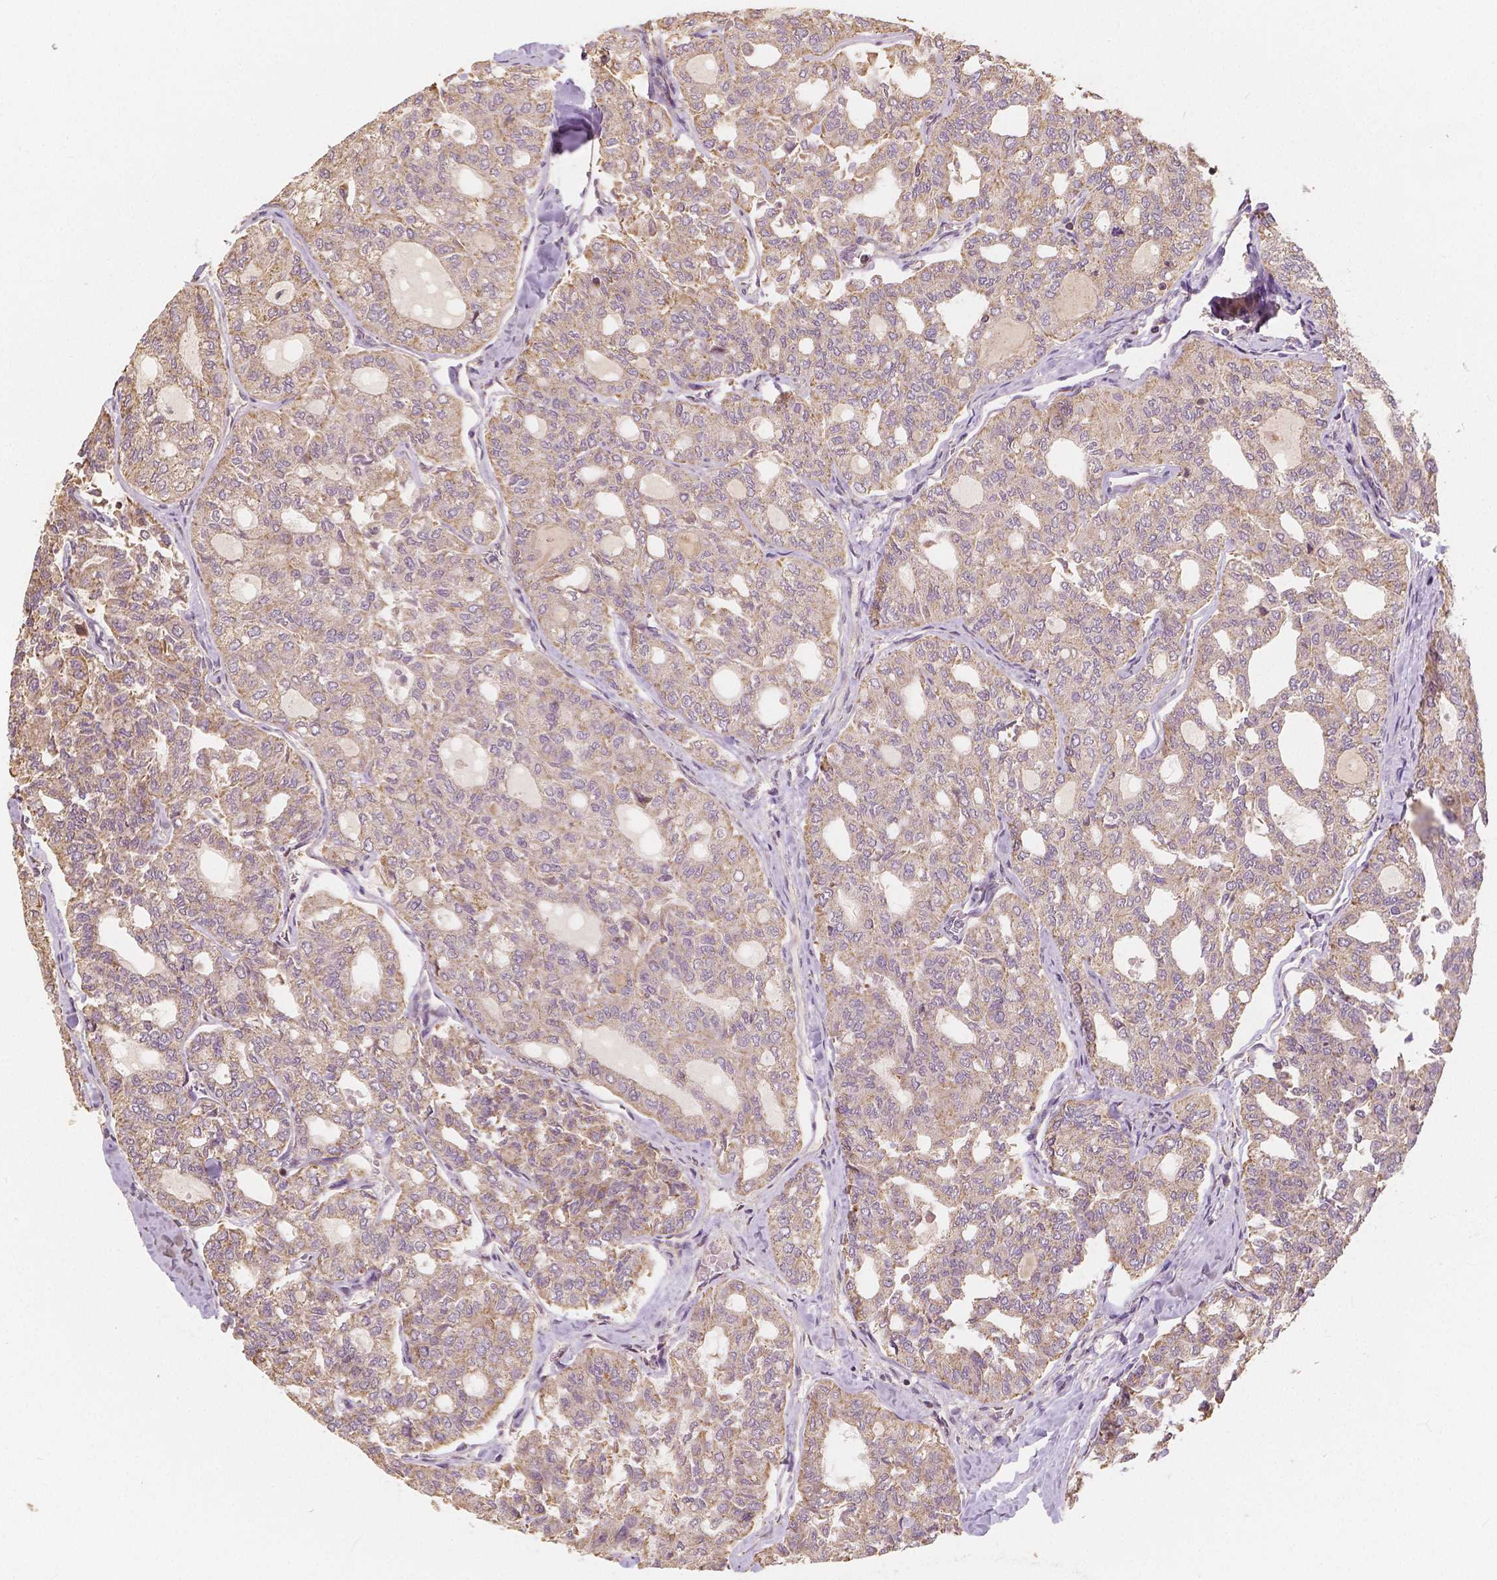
{"staining": {"intensity": "weak", "quantity": ">75%", "location": "cytoplasmic/membranous"}, "tissue": "thyroid cancer", "cell_type": "Tumor cells", "image_type": "cancer", "snomed": [{"axis": "morphology", "description": "Follicular adenoma carcinoma, NOS"}, {"axis": "topography", "description": "Thyroid gland"}], "caption": "Thyroid cancer (follicular adenoma carcinoma) stained with IHC shows weak cytoplasmic/membranous positivity in approximately >75% of tumor cells. (Stains: DAB in brown, nuclei in blue, Microscopy: brightfield microscopy at high magnification).", "gene": "PEX26", "patient": {"sex": "male", "age": 75}}